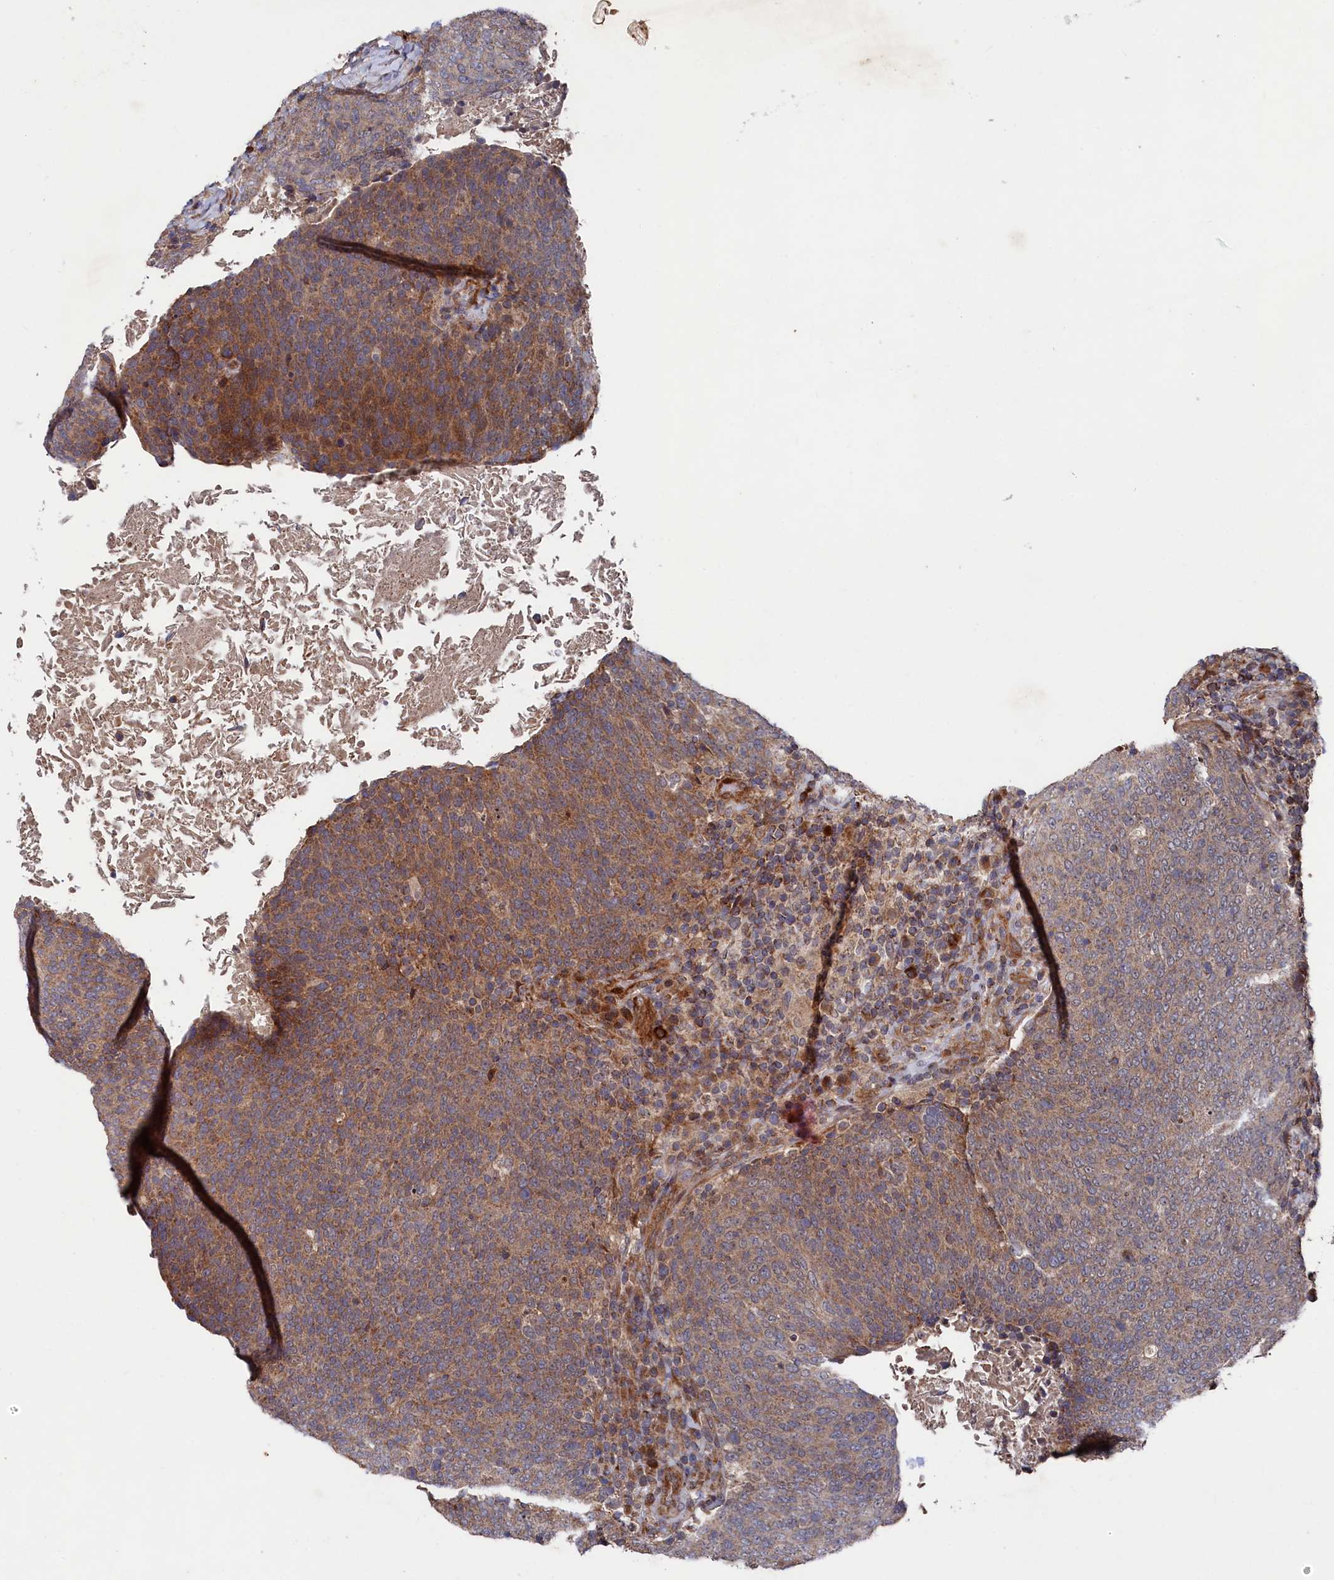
{"staining": {"intensity": "moderate", "quantity": "<25%", "location": "cytoplasmic/membranous"}, "tissue": "head and neck cancer", "cell_type": "Tumor cells", "image_type": "cancer", "snomed": [{"axis": "morphology", "description": "Squamous cell carcinoma, NOS"}, {"axis": "morphology", "description": "Squamous cell carcinoma, metastatic, NOS"}, {"axis": "topography", "description": "Lymph node"}, {"axis": "topography", "description": "Head-Neck"}], "caption": "The histopathology image exhibits immunohistochemical staining of head and neck cancer (squamous cell carcinoma). There is moderate cytoplasmic/membranous staining is identified in approximately <25% of tumor cells. The protein of interest is stained brown, and the nuclei are stained in blue (DAB (3,3'-diaminobenzidine) IHC with brightfield microscopy, high magnification).", "gene": "SUPV3L1", "patient": {"sex": "male", "age": 62}}